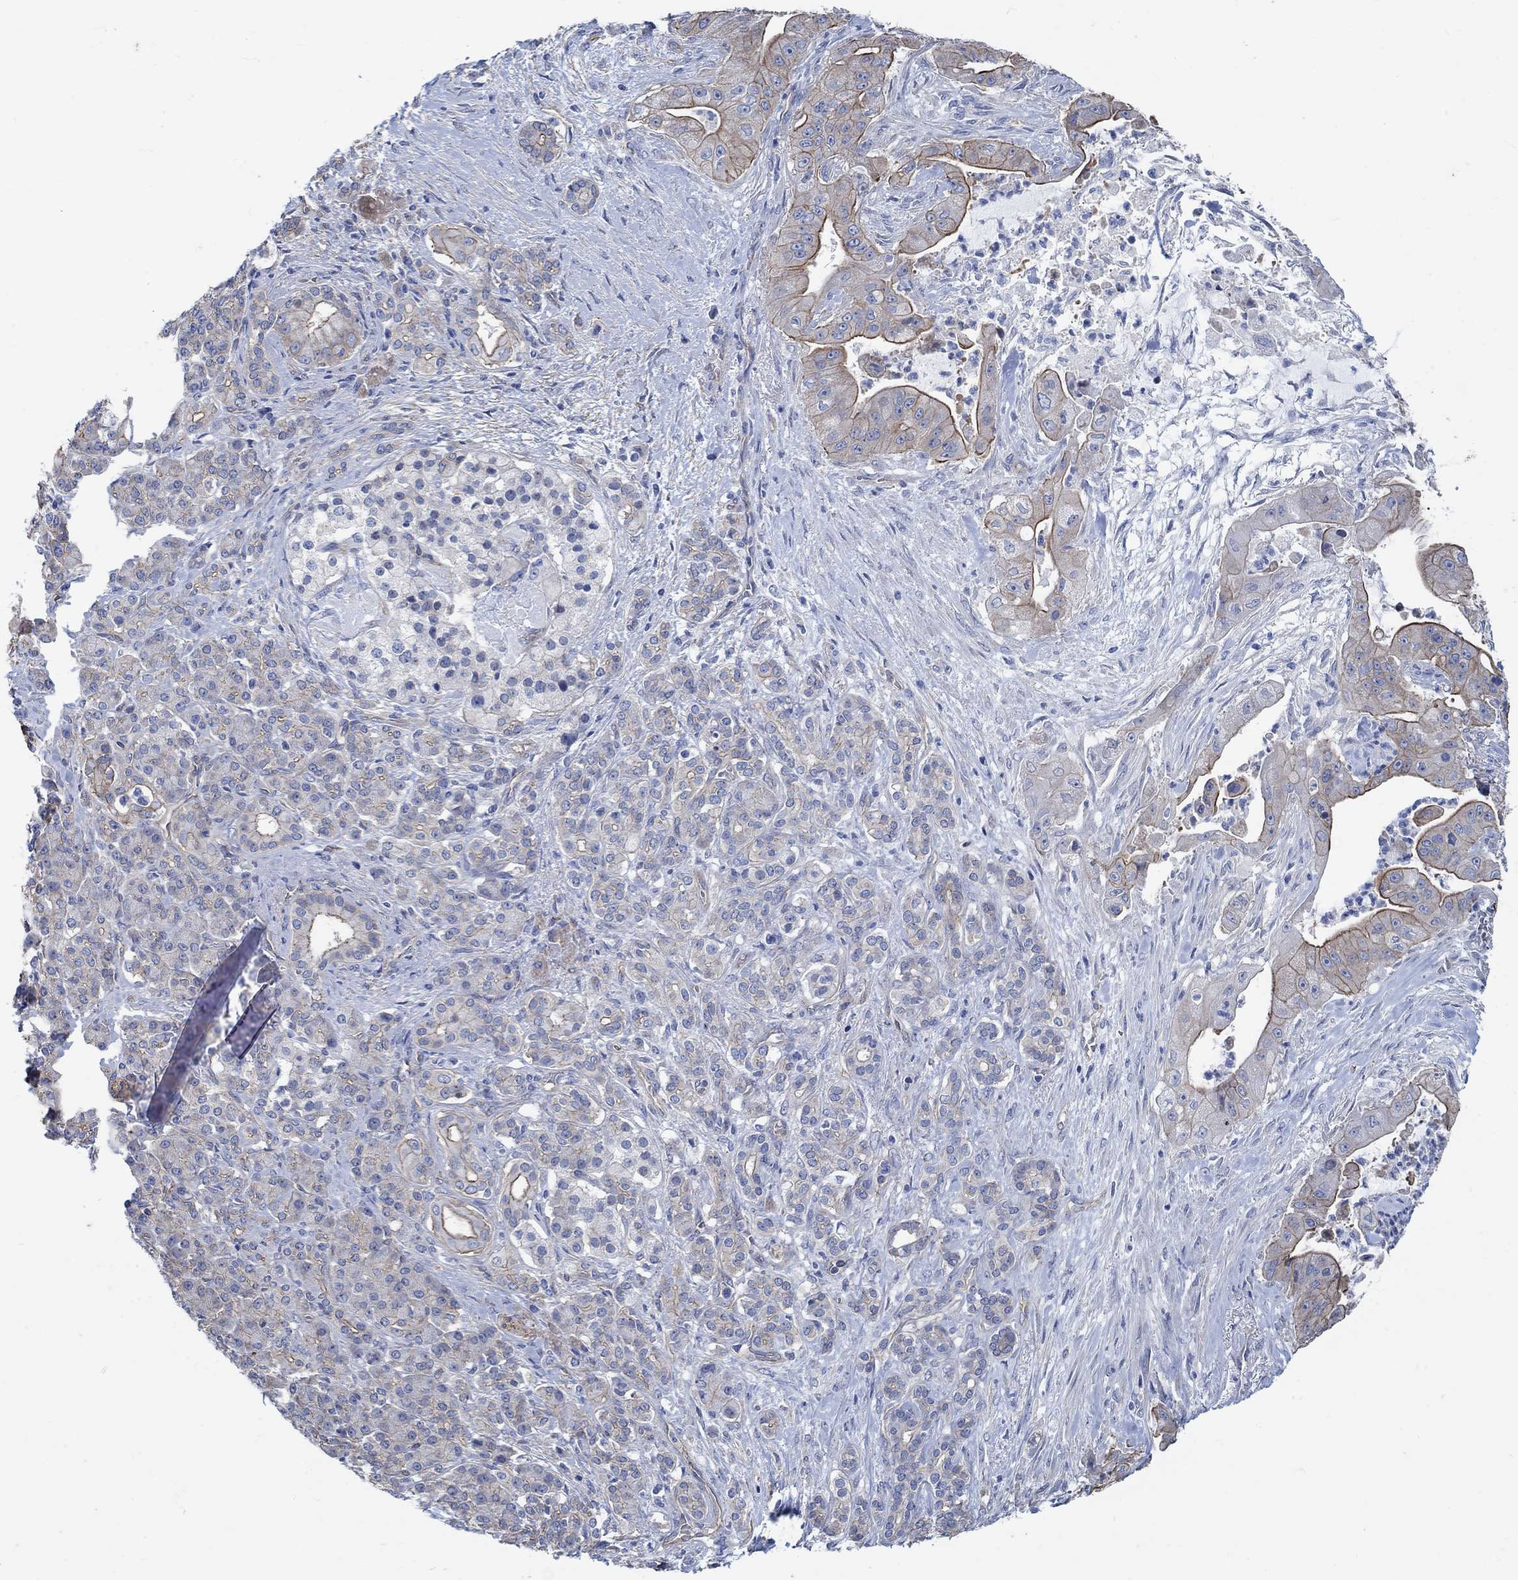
{"staining": {"intensity": "strong", "quantity": "<25%", "location": "cytoplasmic/membranous"}, "tissue": "pancreatic cancer", "cell_type": "Tumor cells", "image_type": "cancer", "snomed": [{"axis": "morphology", "description": "Normal tissue, NOS"}, {"axis": "morphology", "description": "Inflammation, NOS"}, {"axis": "morphology", "description": "Adenocarcinoma, NOS"}, {"axis": "topography", "description": "Pancreas"}], "caption": "Approximately <25% of tumor cells in pancreatic adenocarcinoma show strong cytoplasmic/membranous protein expression as visualized by brown immunohistochemical staining.", "gene": "TMEM198", "patient": {"sex": "male", "age": 57}}